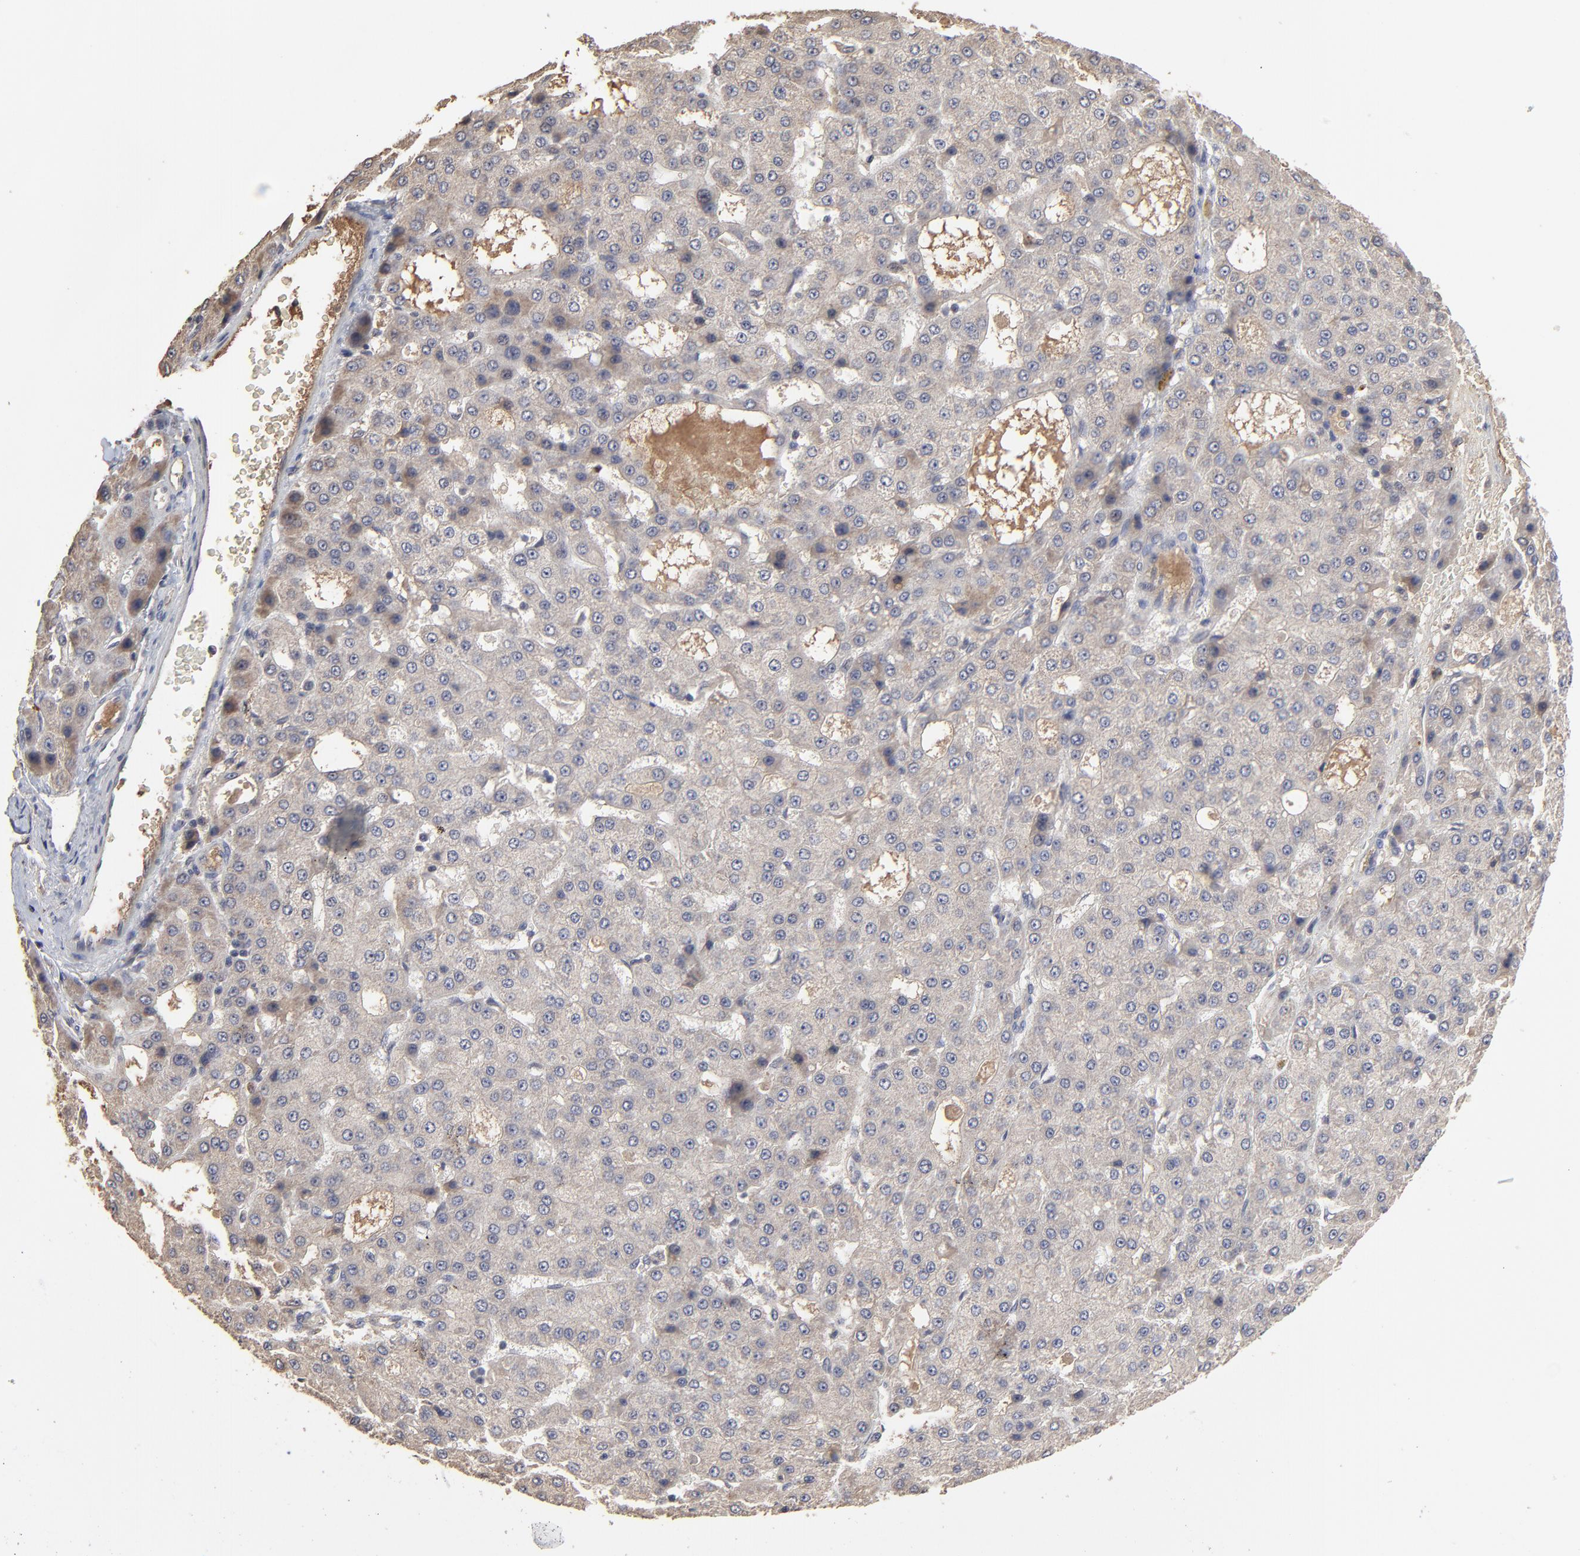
{"staining": {"intensity": "weak", "quantity": ">75%", "location": "cytoplasmic/membranous"}, "tissue": "liver cancer", "cell_type": "Tumor cells", "image_type": "cancer", "snomed": [{"axis": "morphology", "description": "Carcinoma, Hepatocellular, NOS"}, {"axis": "topography", "description": "Liver"}], "caption": "A high-resolution micrograph shows immunohistochemistry (IHC) staining of liver cancer (hepatocellular carcinoma), which shows weak cytoplasmic/membranous expression in about >75% of tumor cells.", "gene": "VPREB3", "patient": {"sex": "male", "age": 47}}